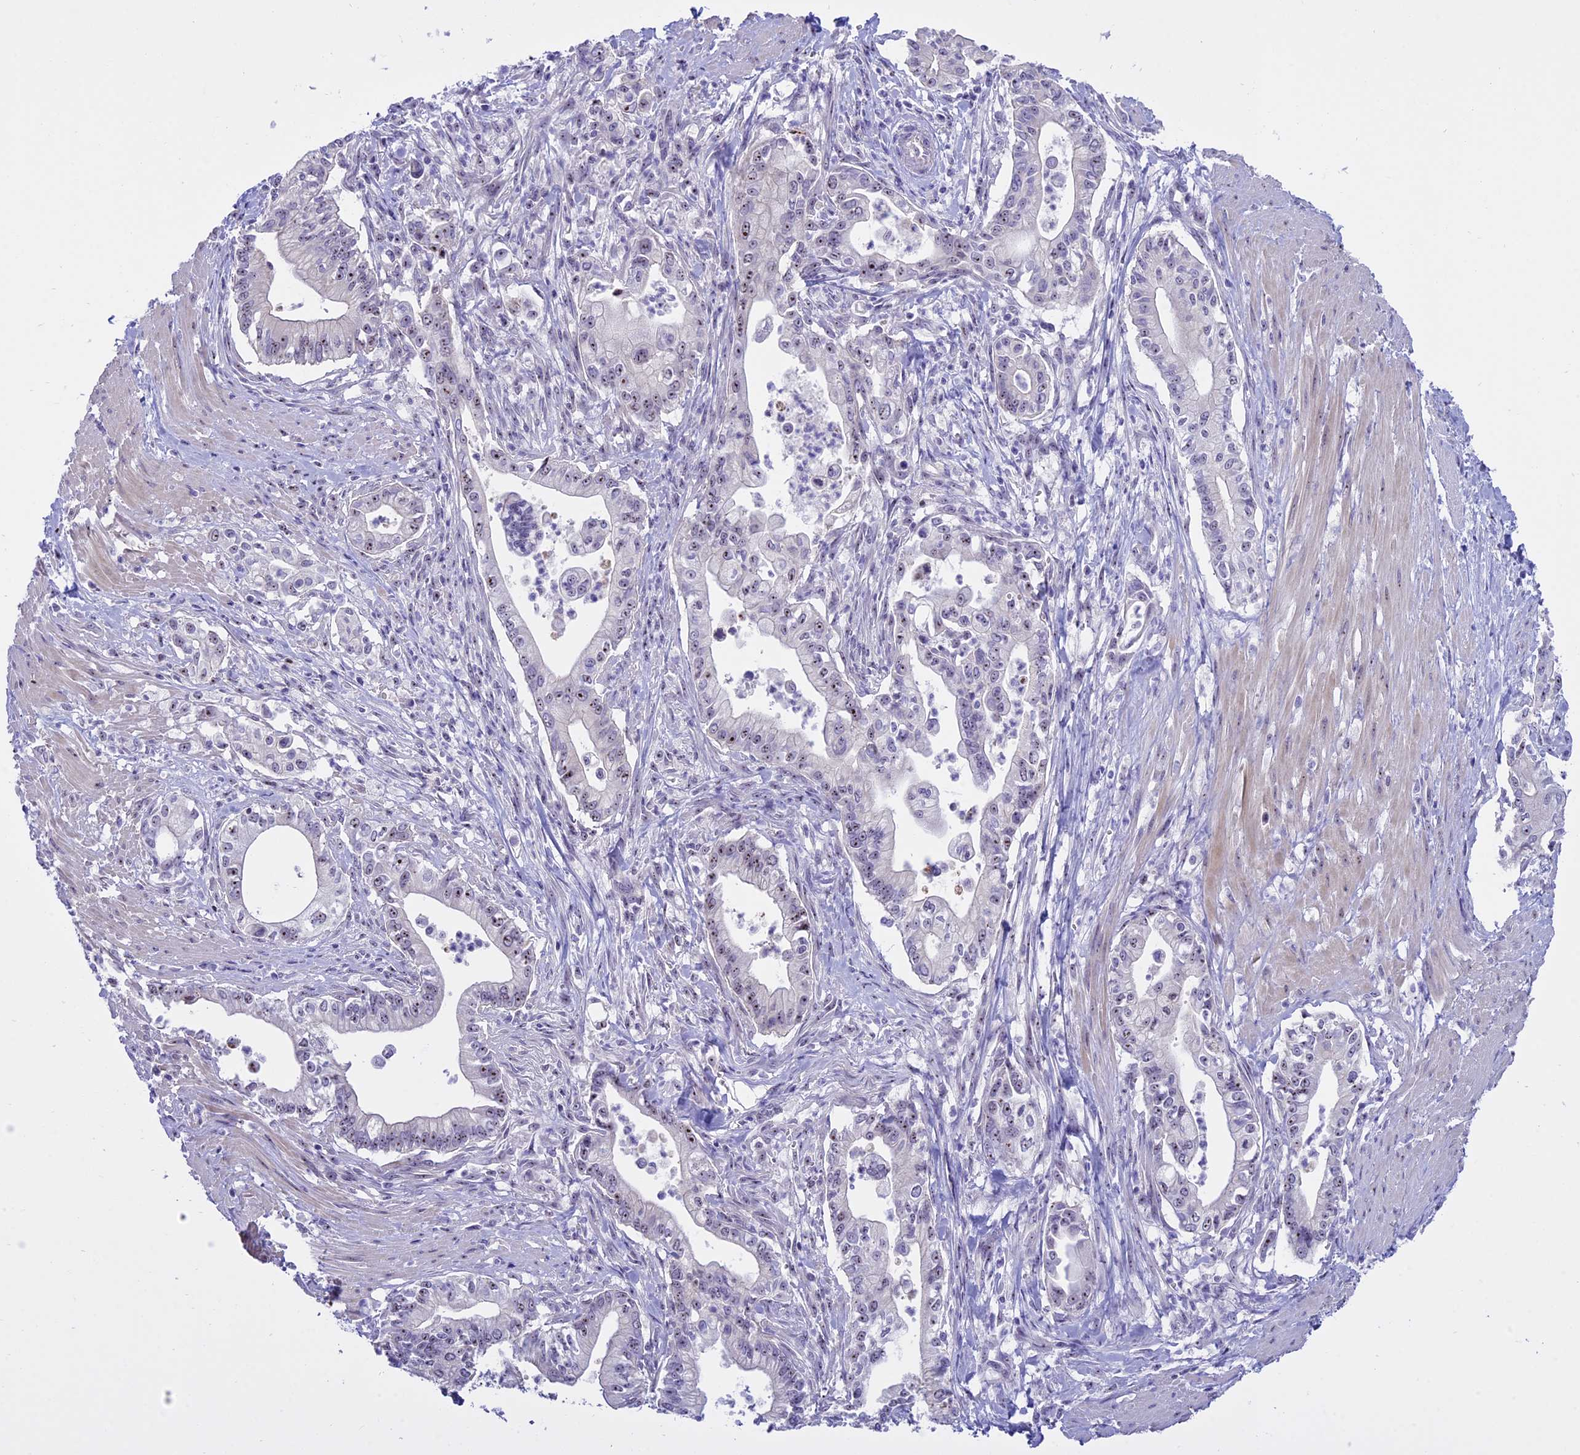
{"staining": {"intensity": "moderate", "quantity": "<25%", "location": "nuclear"}, "tissue": "pancreatic cancer", "cell_type": "Tumor cells", "image_type": "cancer", "snomed": [{"axis": "morphology", "description": "Adenocarcinoma, NOS"}, {"axis": "topography", "description": "Pancreas"}], "caption": "Immunohistochemical staining of pancreatic cancer (adenocarcinoma) exhibits low levels of moderate nuclear protein staining in approximately <25% of tumor cells.", "gene": "TBL3", "patient": {"sex": "male", "age": 78}}